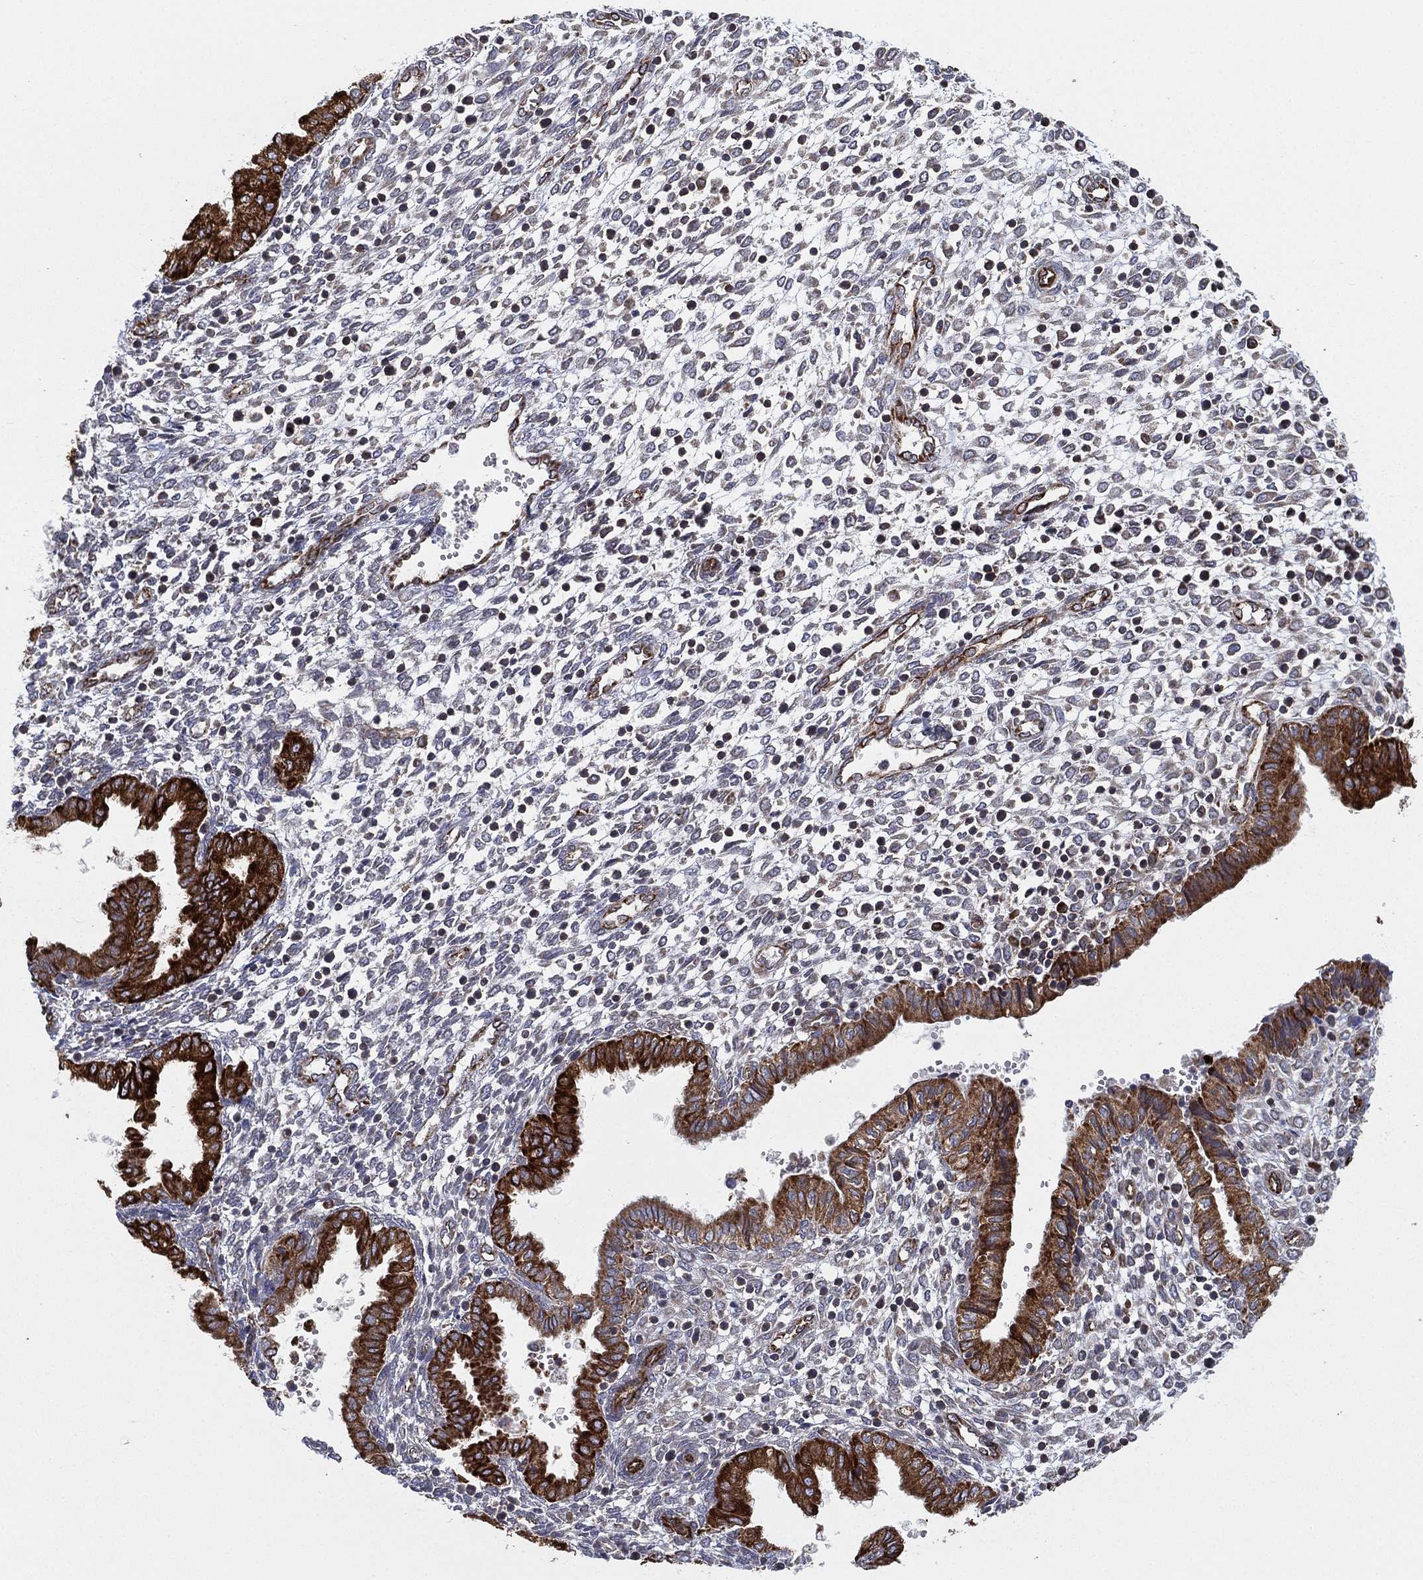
{"staining": {"intensity": "weak", "quantity": "<25%", "location": "cytoplasmic/membranous"}, "tissue": "endometrium", "cell_type": "Cells in endometrial stroma", "image_type": "normal", "snomed": [{"axis": "morphology", "description": "Normal tissue, NOS"}, {"axis": "topography", "description": "Endometrium"}], "caption": "Immunohistochemical staining of unremarkable endometrium reveals no significant staining in cells in endometrial stroma. The staining is performed using DAB brown chromogen with nuclei counter-stained in using hematoxylin.", "gene": "CYB5B", "patient": {"sex": "female", "age": 43}}